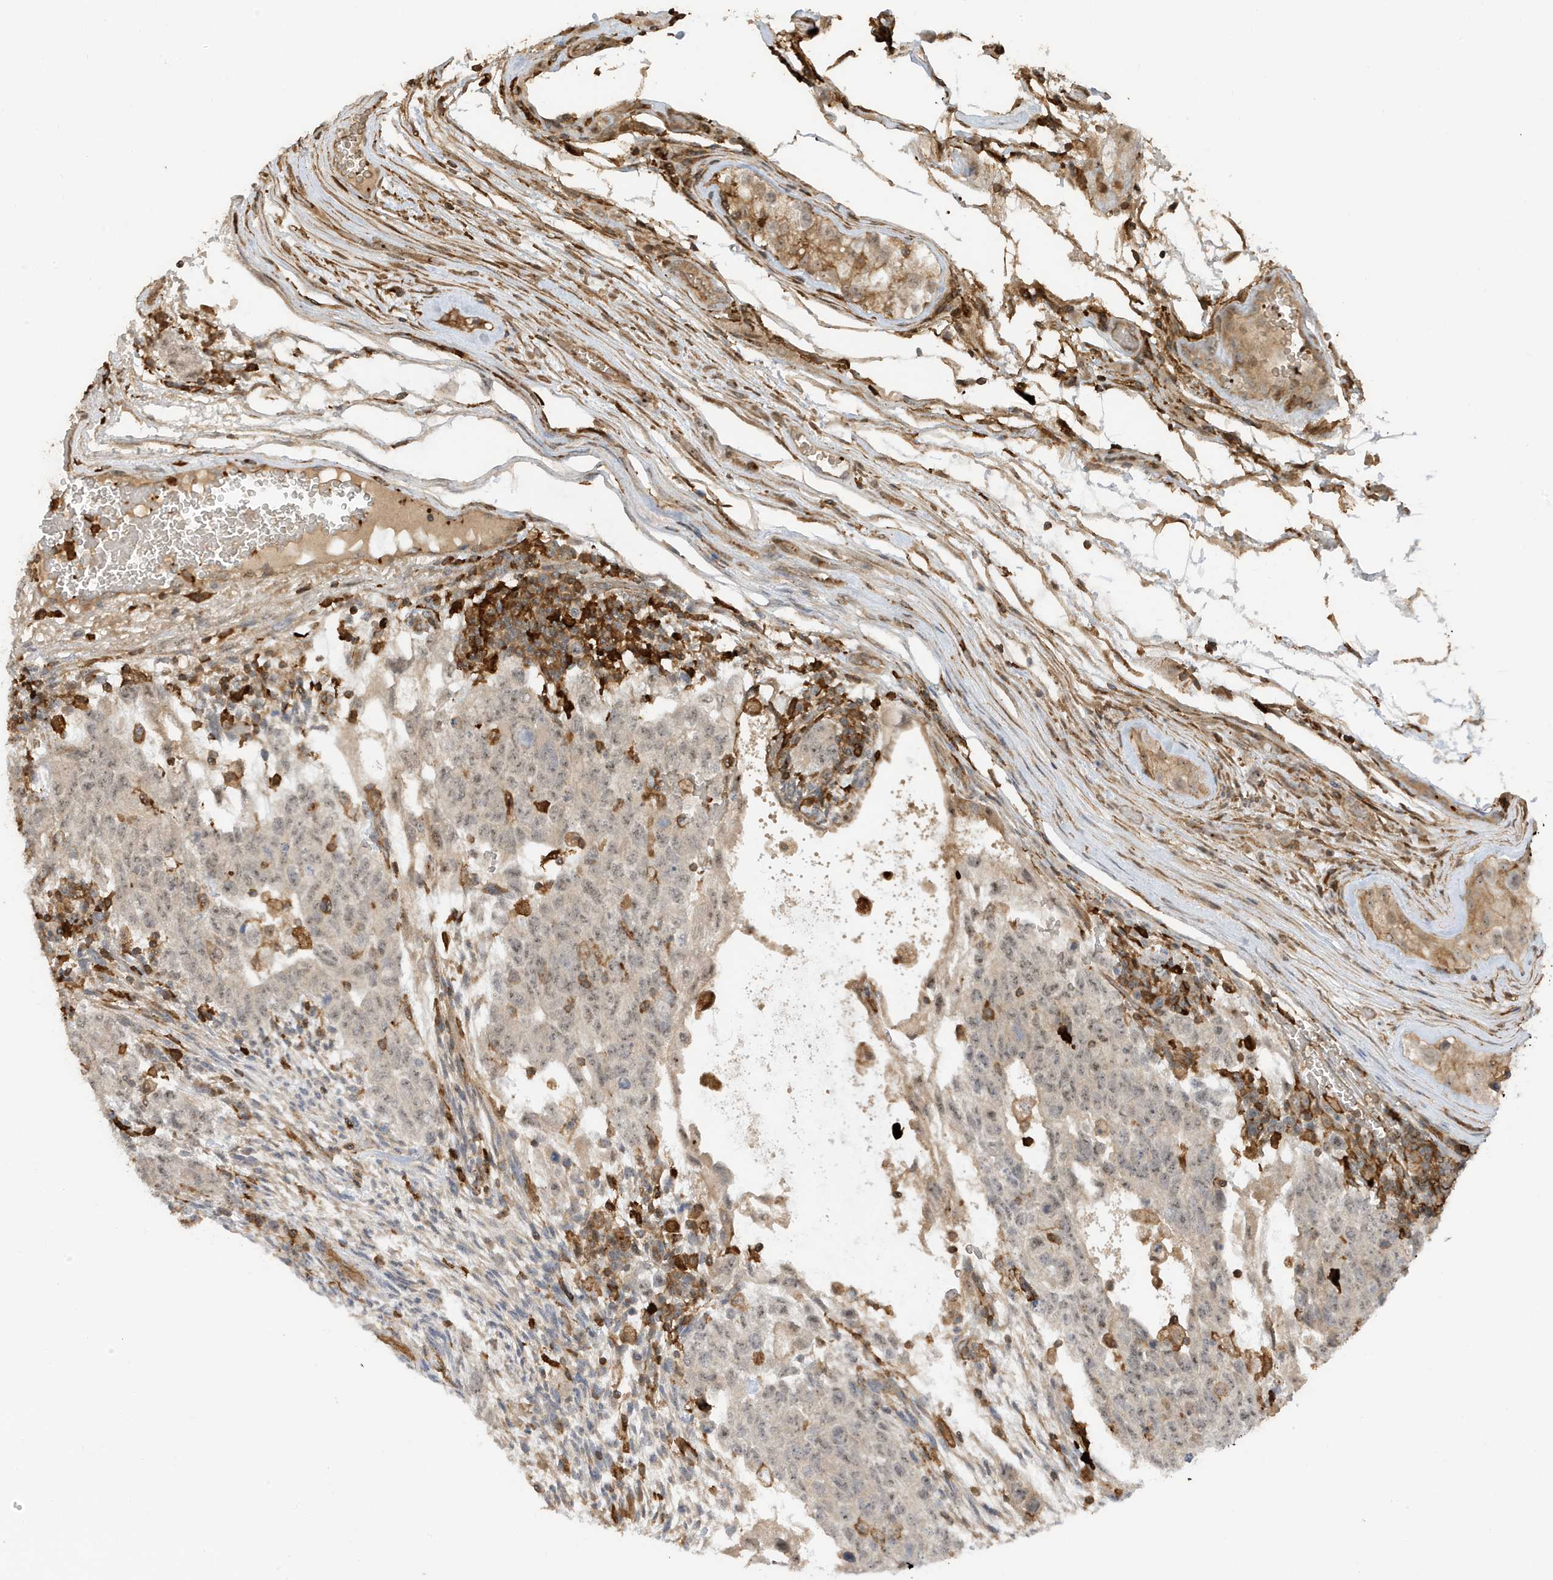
{"staining": {"intensity": "negative", "quantity": "none", "location": "none"}, "tissue": "testis cancer", "cell_type": "Tumor cells", "image_type": "cancer", "snomed": [{"axis": "morphology", "description": "Normal tissue, NOS"}, {"axis": "morphology", "description": "Carcinoma, Embryonal, NOS"}, {"axis": "topography", "description": "Testis"}], "caption": "High magnification brightfield microscopy of embryonal carcinoma (testis) stained with DAB (brown) and counterstained with hematoxylin (blue): tumor cells show no significant positivity.", "gene": "PHACTR2", "patient": {"sex": "male", "age": 36}}